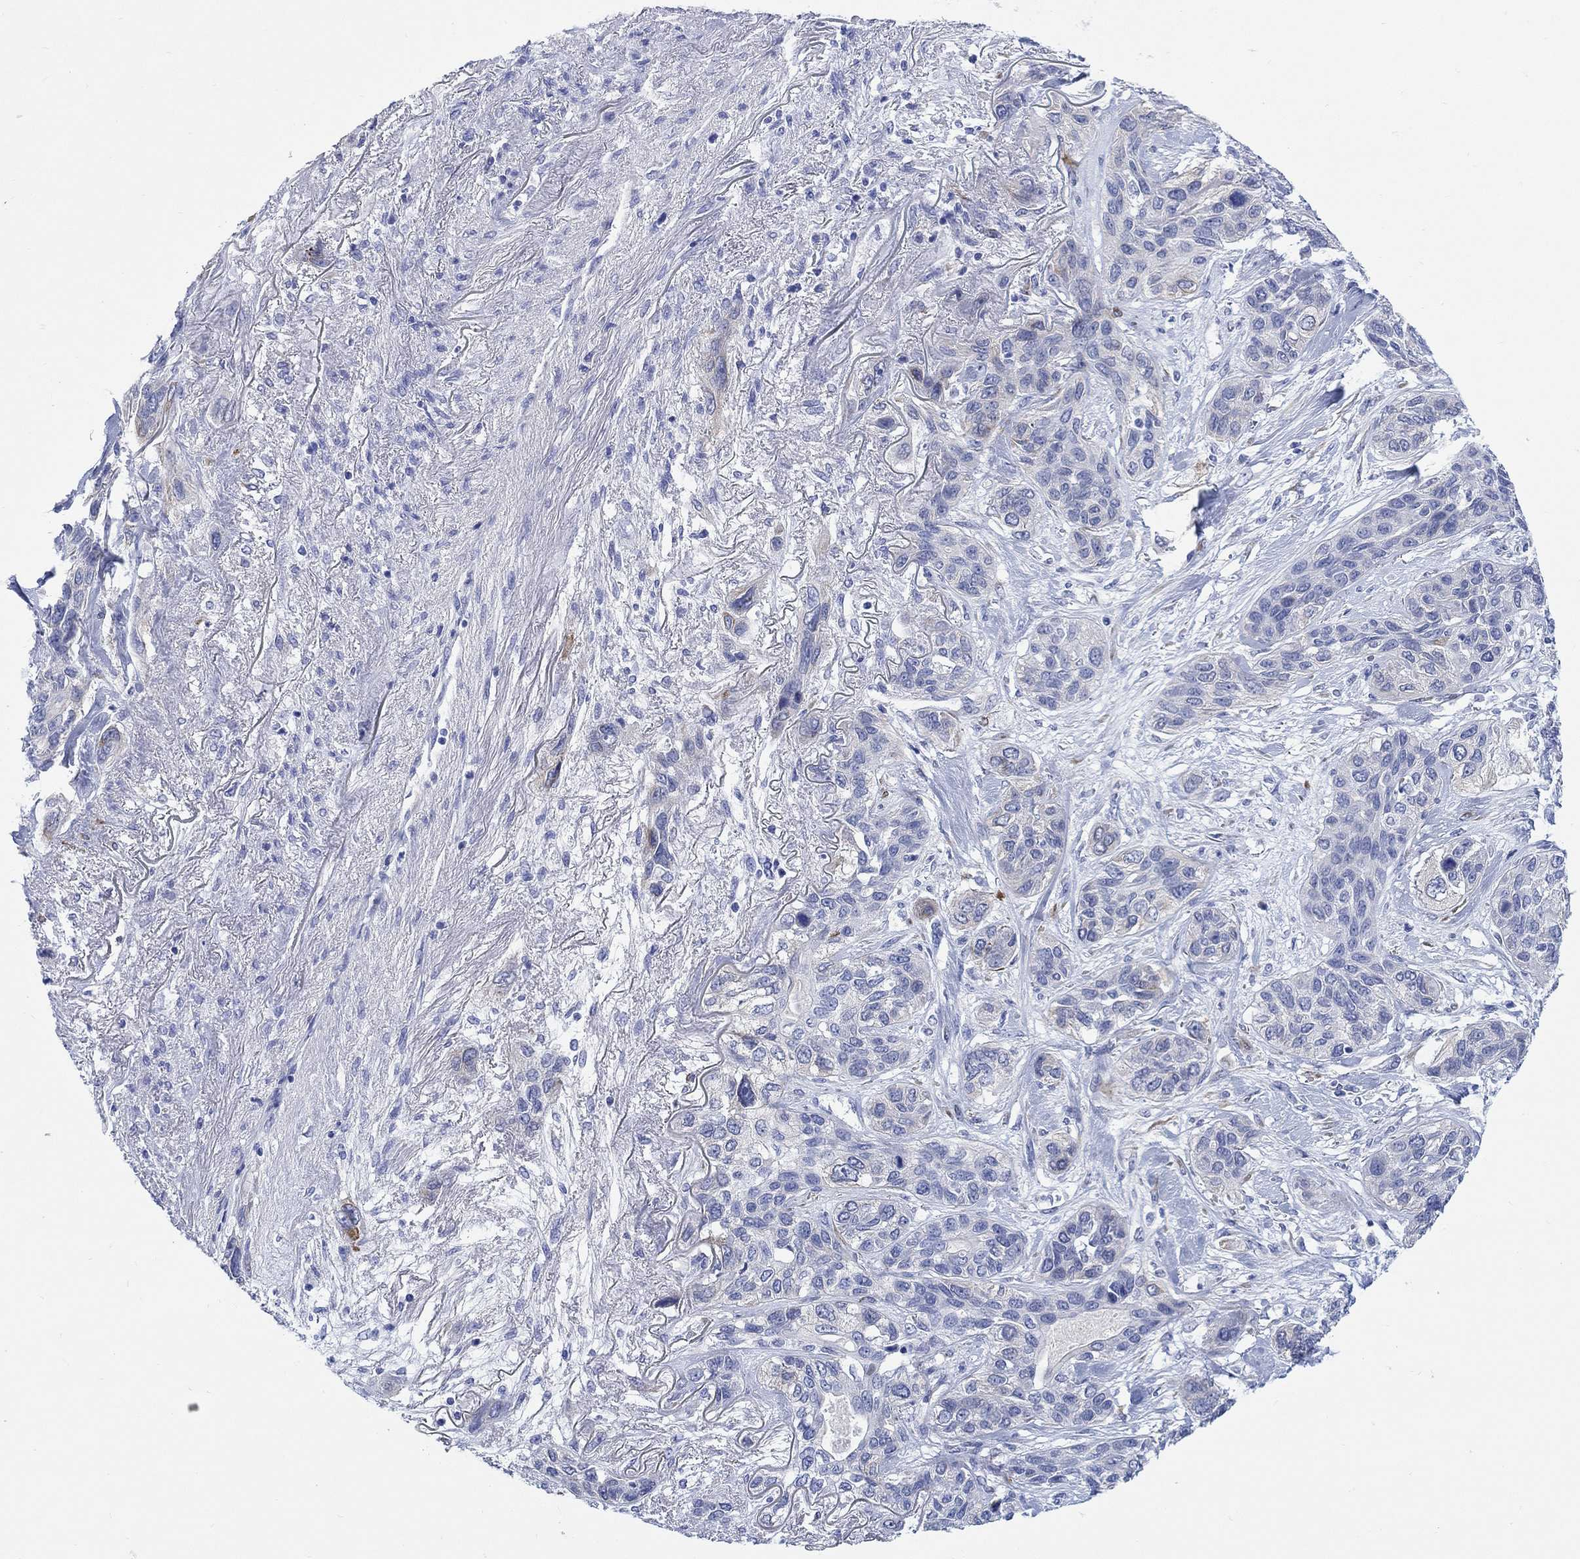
{"staining": {"intensity": "negative", "quantity": "none", "location": "none"}, "tissue": "lung cancer", "cell_type": "Tumor cells", "image_type": "cancer", "snomed": [{"axis": "morphology", "description": "Squamous cell carcinoma, NOS"}, {"axis": "topography", "description": "Lung"}], "caption": "Tumor cells are negative for brown protein staining in squamous cell carcinoma (lung).", "gene": "MYL1", "patient": {"sex": "female", "age": 70}}